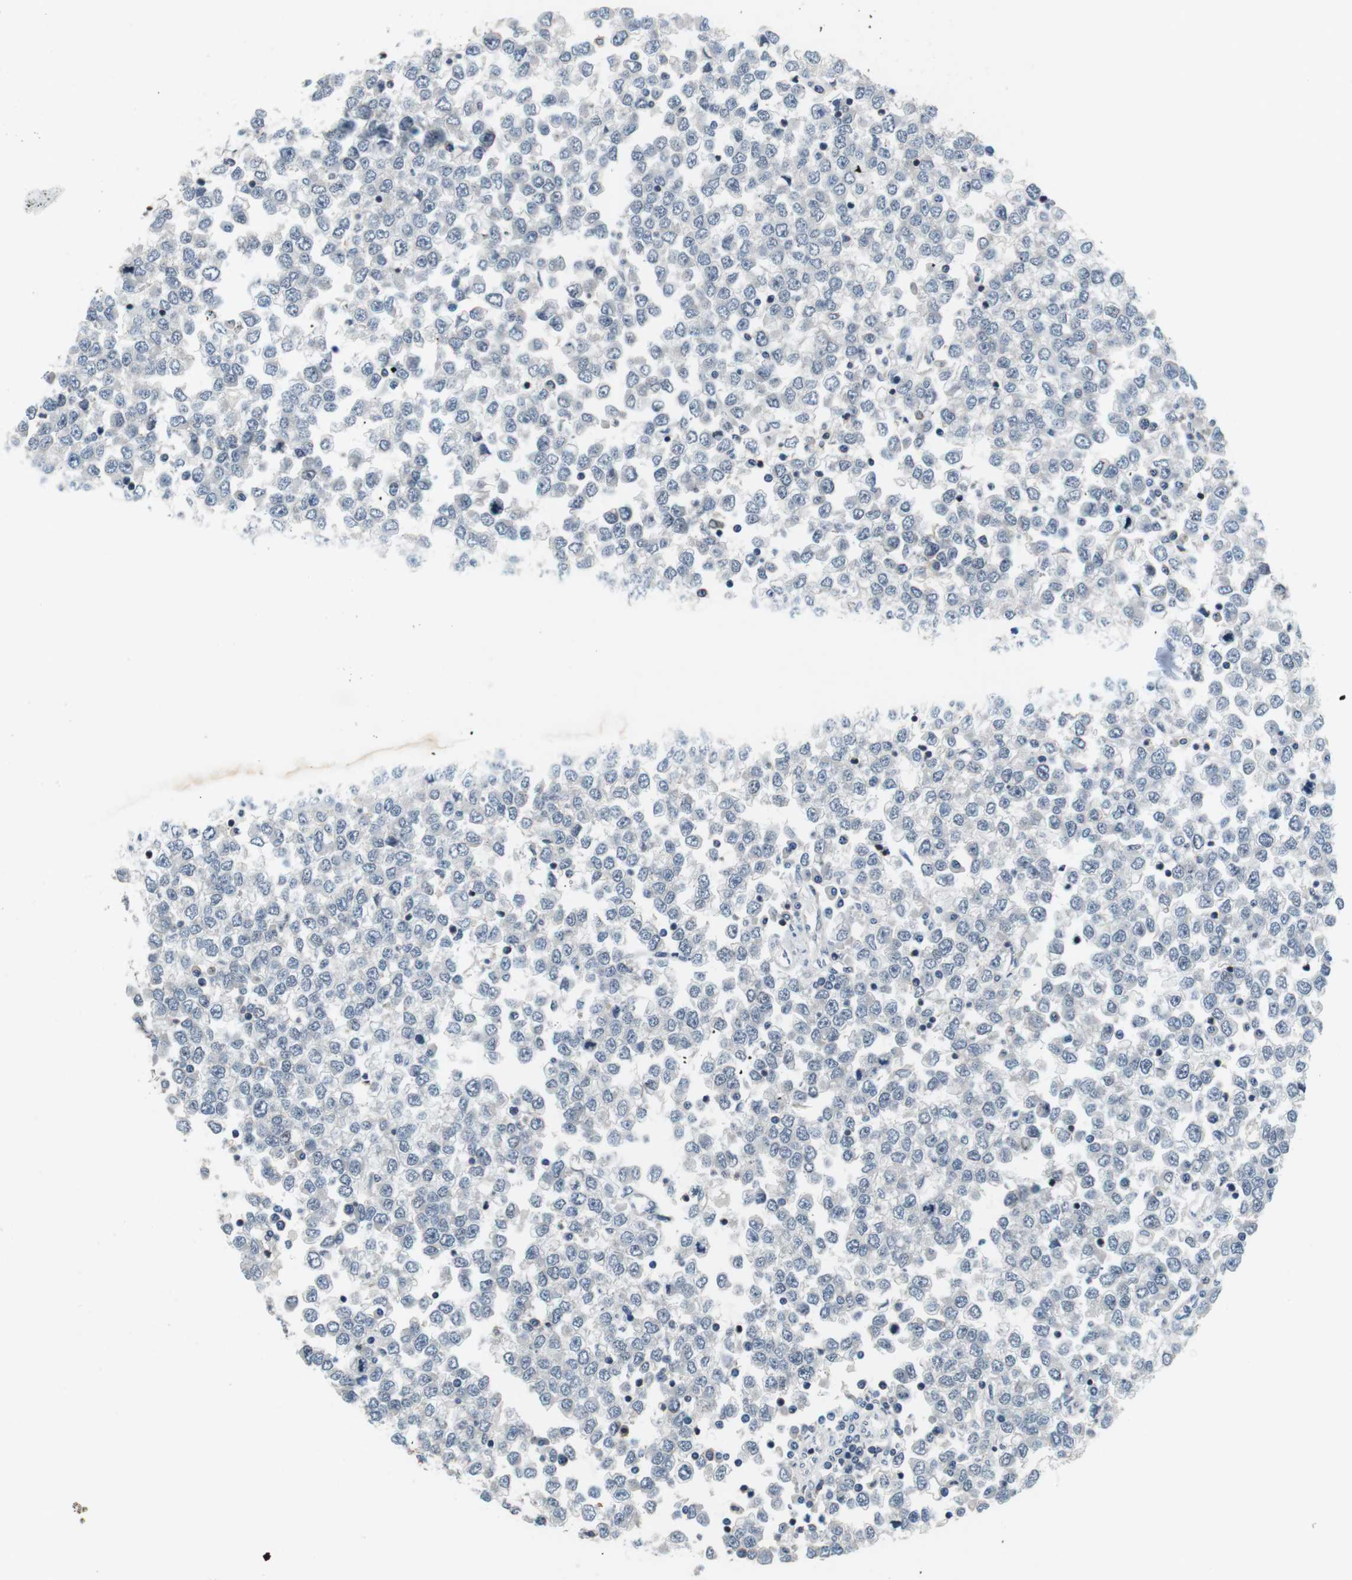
{"staining": {"intensity": "negative", "quantity": "none", "location": "none"}, "tissue": "testis cancer", "cell_type": "Tumor cells", "image_type": "cancer", "snomed": [{"axis": "morphology", "description": "Seminoma, NOS"}, {"axis": "topography", "description": "Testis"}], "caption": "DAB (3,3'-diaminobenzidine) immunohistochemical staining of seminoma (testis) exhibits no significant expression in tumor cells.", "gene": "NEK4", "patient": {"sex": "male", "age": 65}}